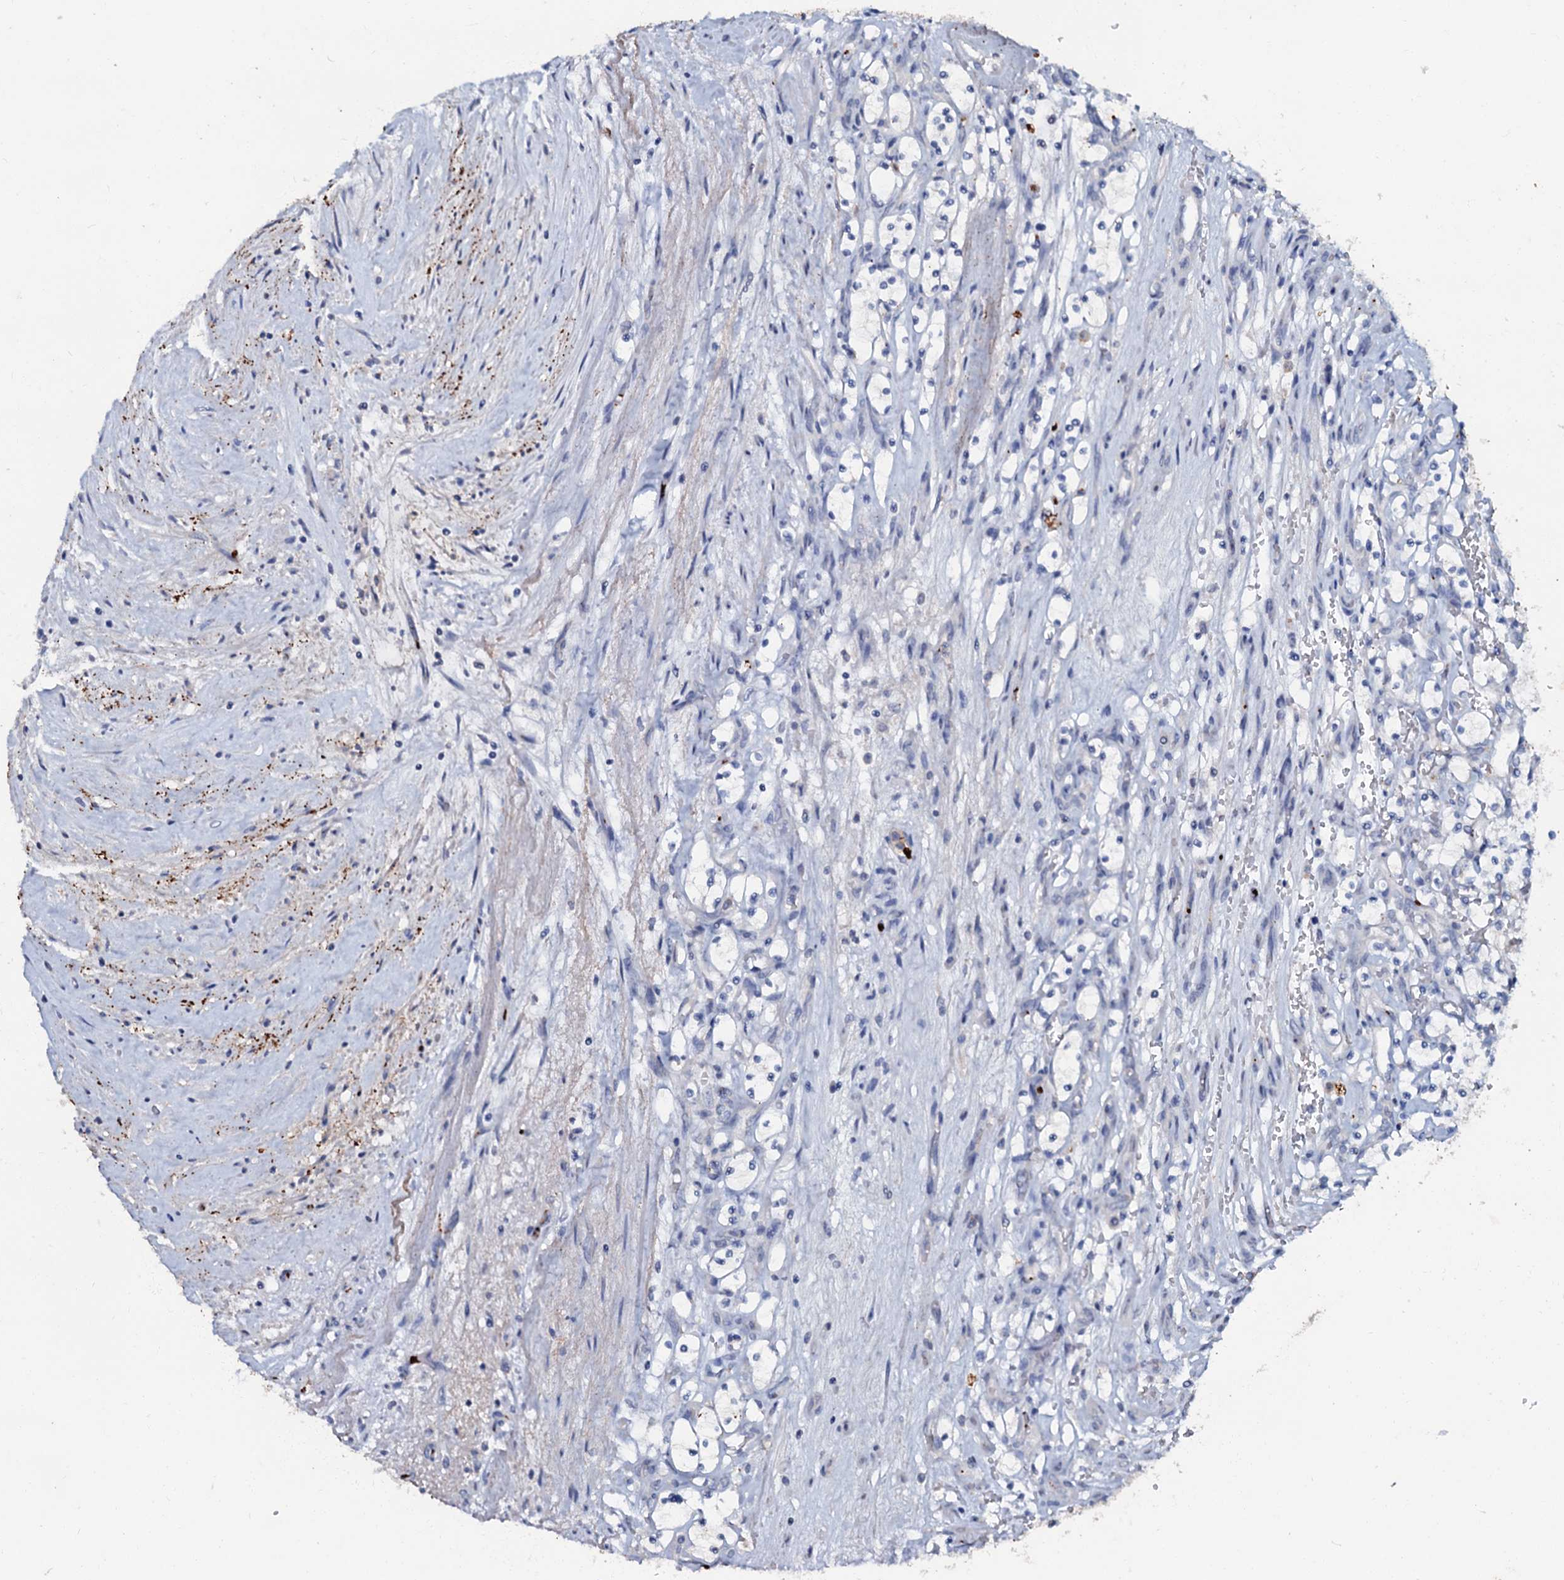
{"staining": {"intensity": "negative", "quantity": "none", "location": "none"}, "tissue": "renal cancer", "cell_type": "Tumor cells", "image_type": "cancer", "snomed": [{"axis": "morphology", "description": "Adenocarcinoma, NOS"}, {"axis": "topography", "description": "Kidney"}], "caption": "The IHC micrograph has no significant staining in tumor cells of renal adenocarcinoma tissue. The staining is performed using DAB (3,3'-diaminobenzidine) brown chromogen with nuclei counter-stained in using hematoxylin.", "gene": "MANSC4", "patient": {"sex": "female", "age": 69}}